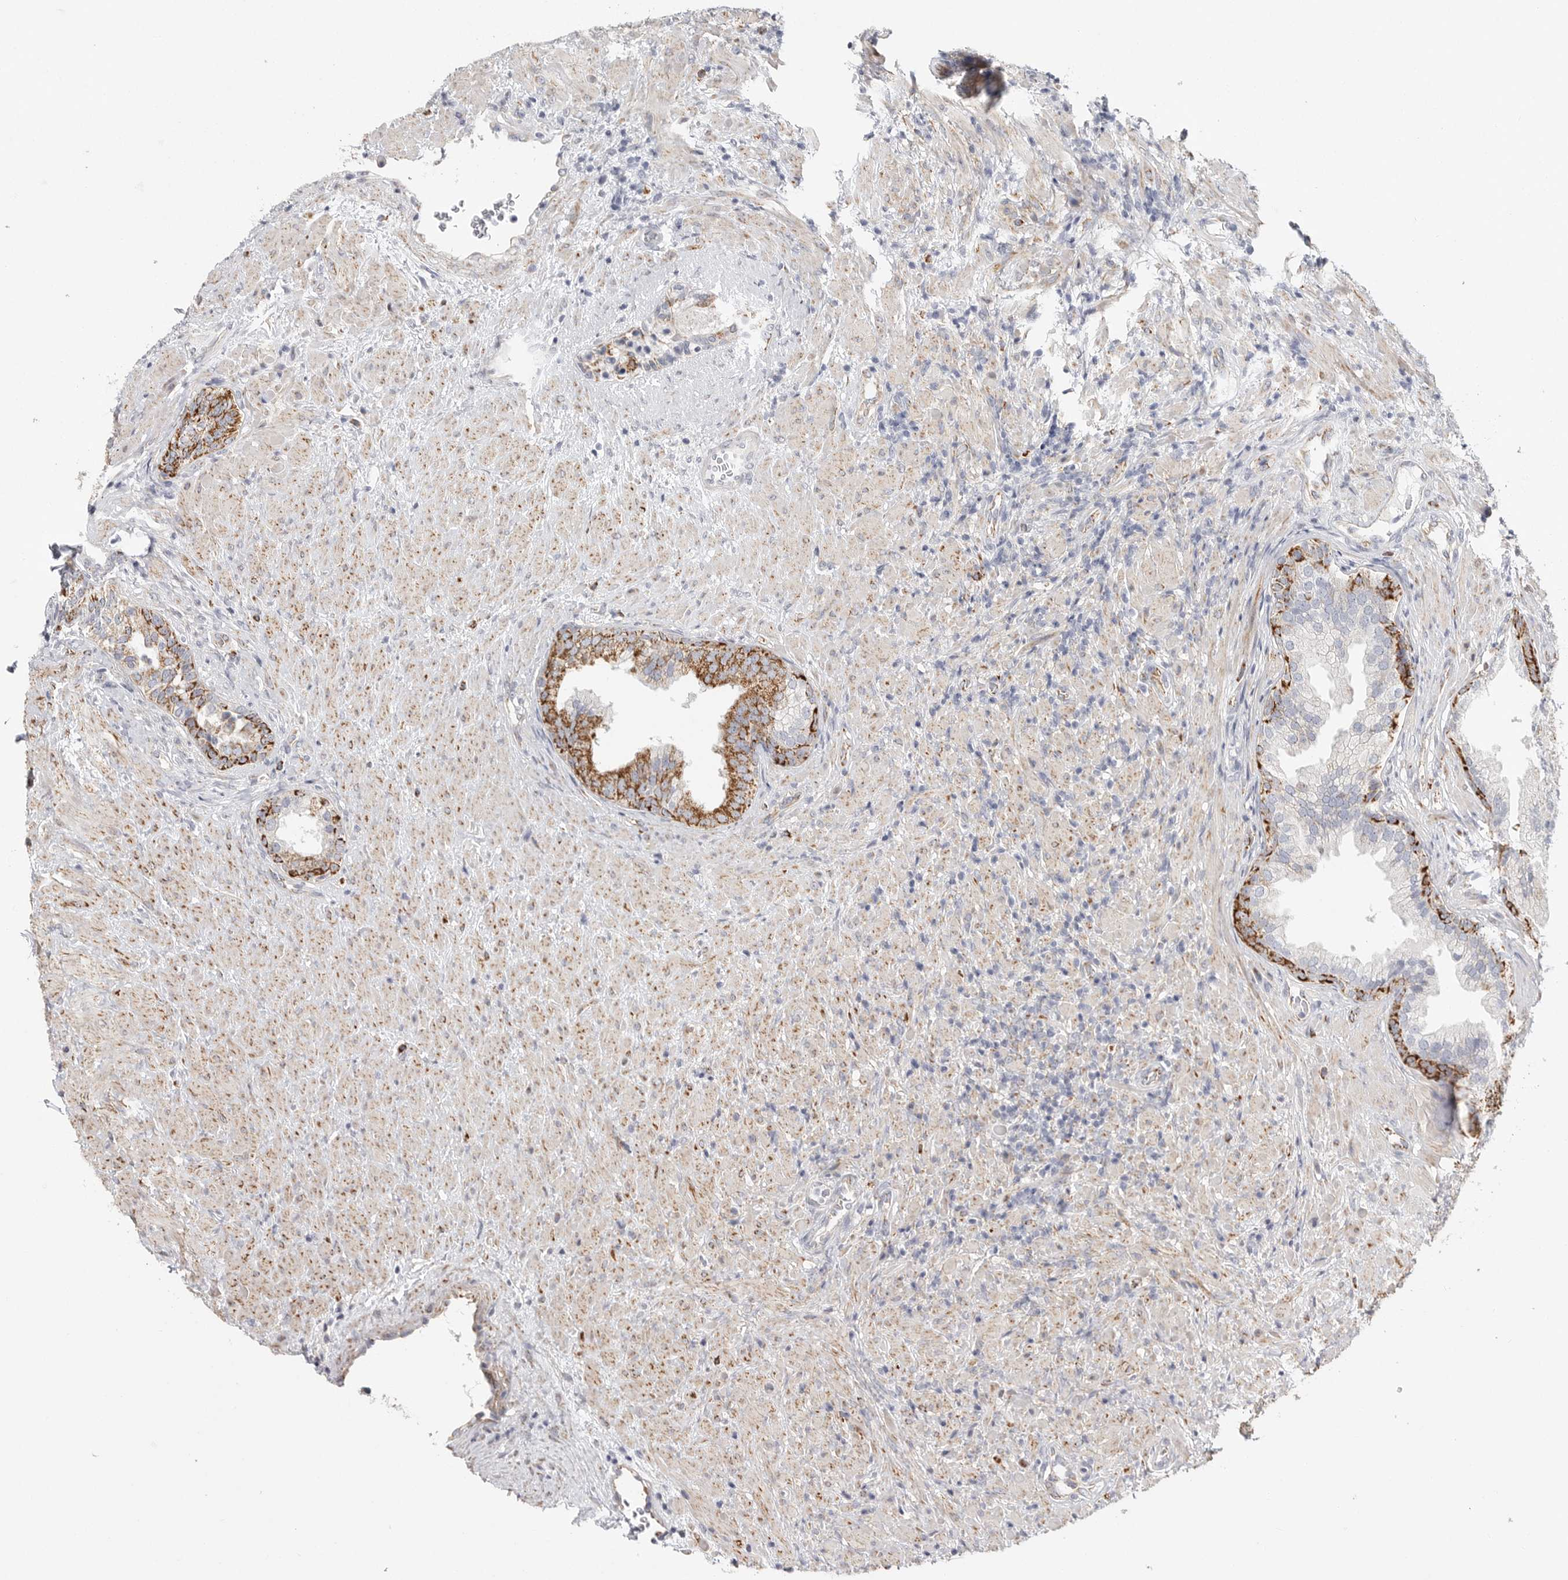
{"staining": {"intensity": "strong", "quantity": "25%-75%", "location": "cytoplasmic/membranous"}, "tissue": "prostate", "cell_type": "Glandular cells", "image_type": "normal", "snomed": [{"axis": "morphology", "description": "Normal tissue, NOS"}, {"axis": "topography", "description": "Prostate"}], "caption": "Unremarkable prostate displays strong cytoplasmic/membranous positivity in approximately 25%-75% of glandular cells.", "gene": "ELP3", "patient": {"sex": "male", "age": 76}}